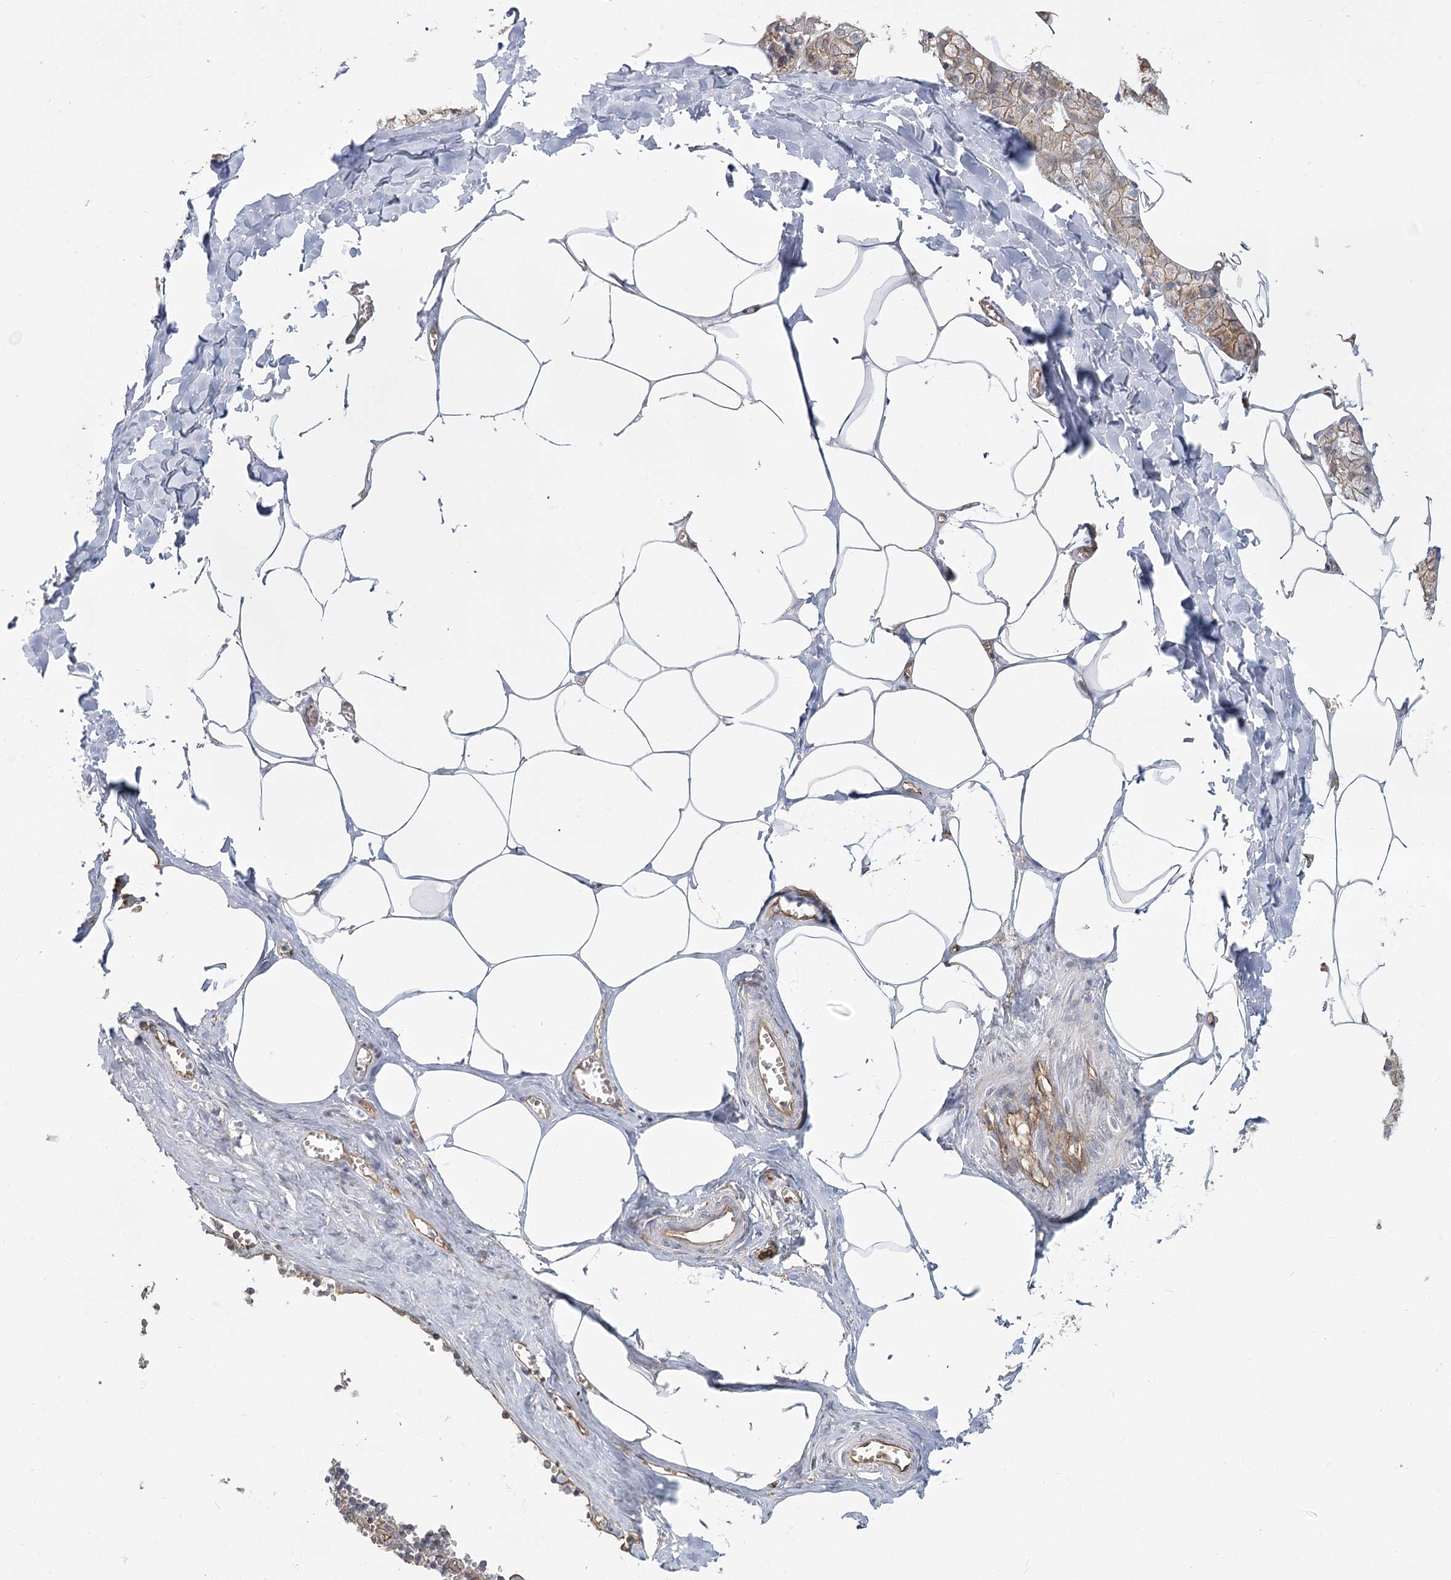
{"staining": {"intensity": "moderate", "quantity": "25%-75%", "location": "cytoplasmic/membranous"}, "tissue": "salivary gland", "cell_type": "Glandular cells", "image_type": "normal", "snomed": [{"axis": "morphology", "description": "Normal tissue, NOS"}, {"axis": "topography", "description": "Salivary gland"}], "caption": "Moderate cytoplasmic/membranous expression for a protein is seen in approximately 25%-75% of glandular cells of unremarkable salivary gland using immunohistochemistry.", "gene": "RPP14", "patient": {"sex": "male", "age": 62}}